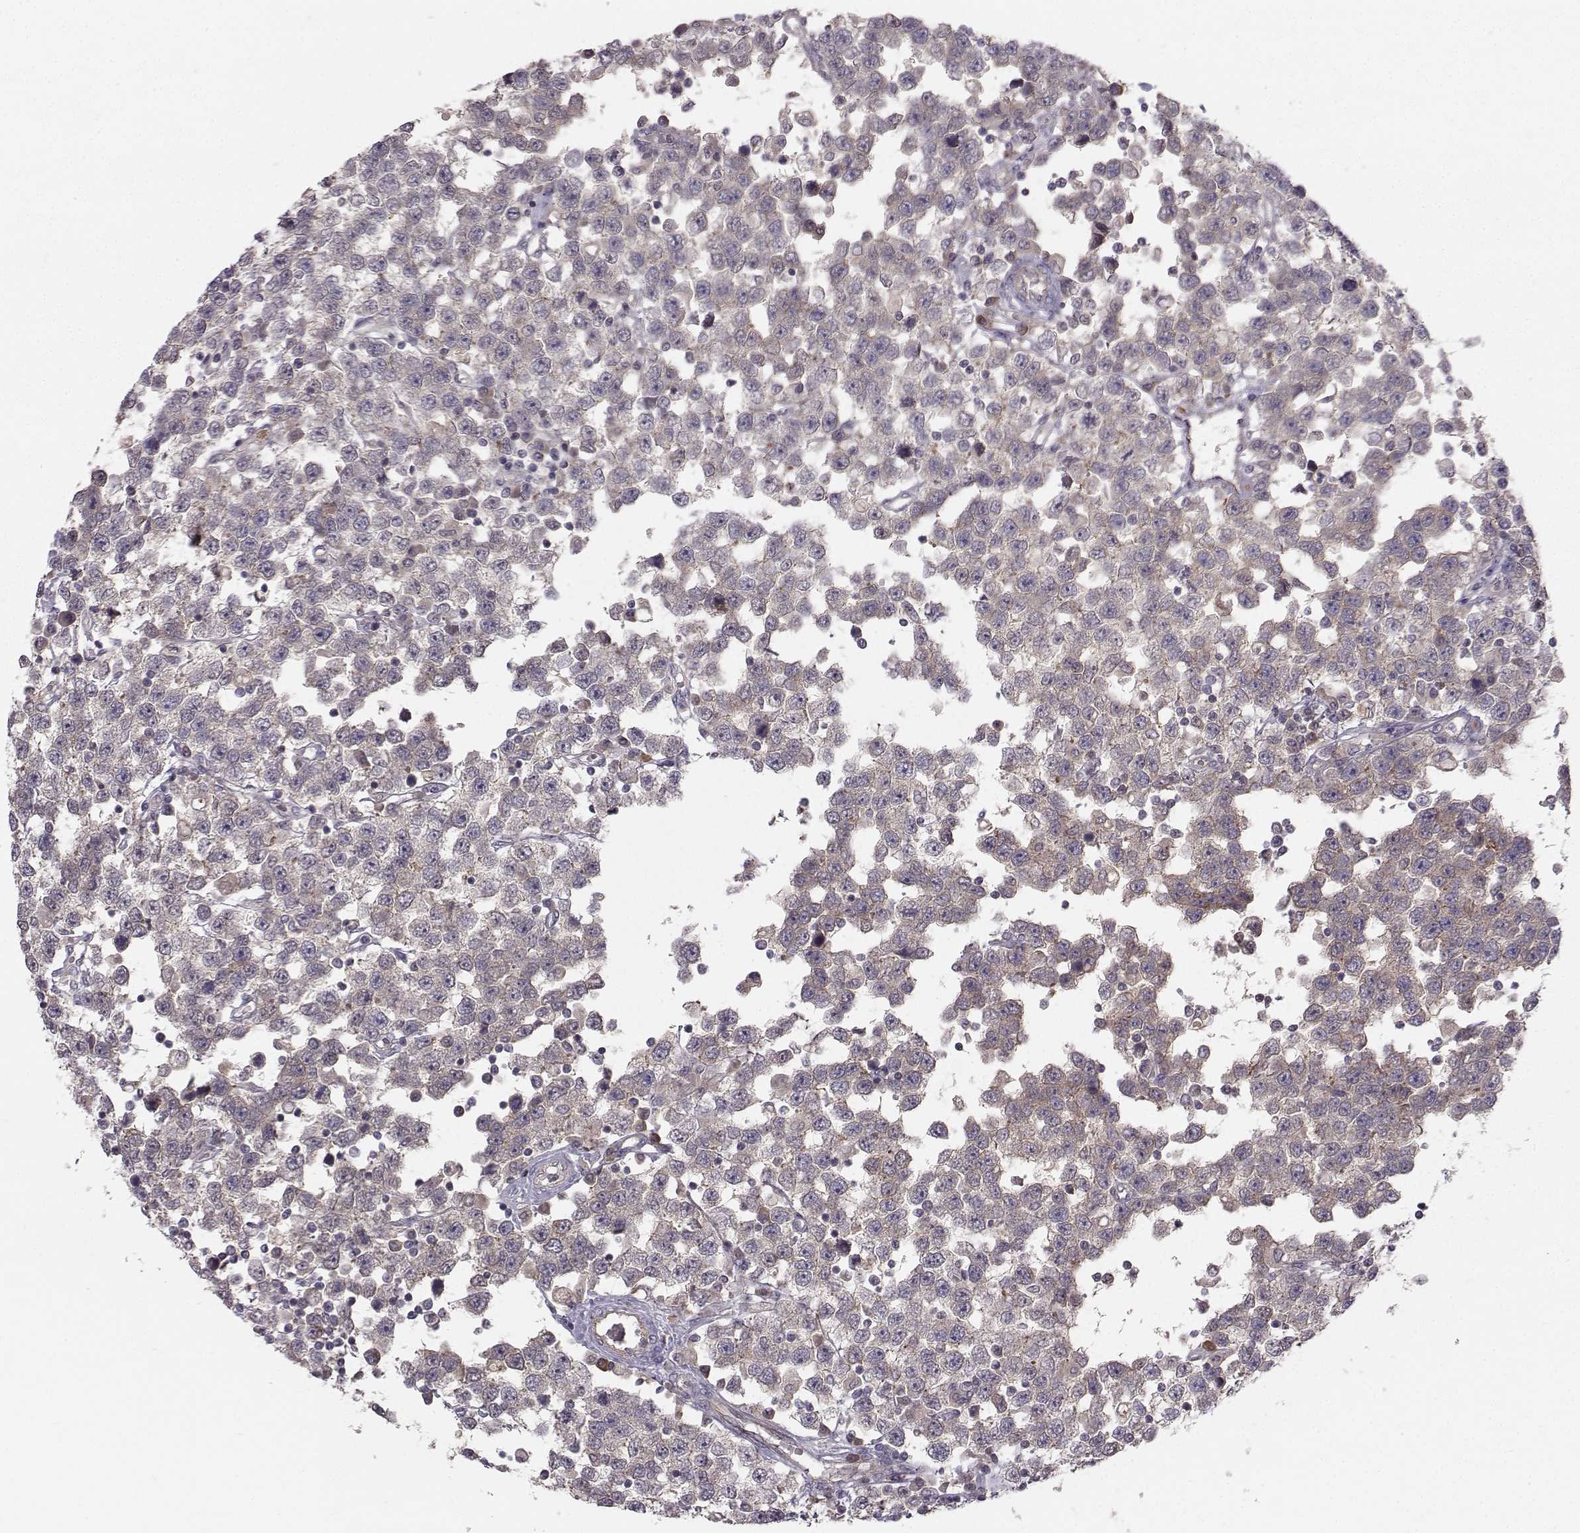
{"staining": {"intensity": "negative", "quantity": "none", "location": "none"}, "tissue": "testis cancer", "cell_type": "Tumor cells", "image_type": "cancer", "snomed": [{"axis": "morphology", "description": "Seminoma, NOS"}, {"axis": "topography", "description": "Testis"}], "caption": "Tumor cells show no significant expression in testis cancer.", "gene": "OPRD1", "patient": {"sex": "male", "age": 34}}